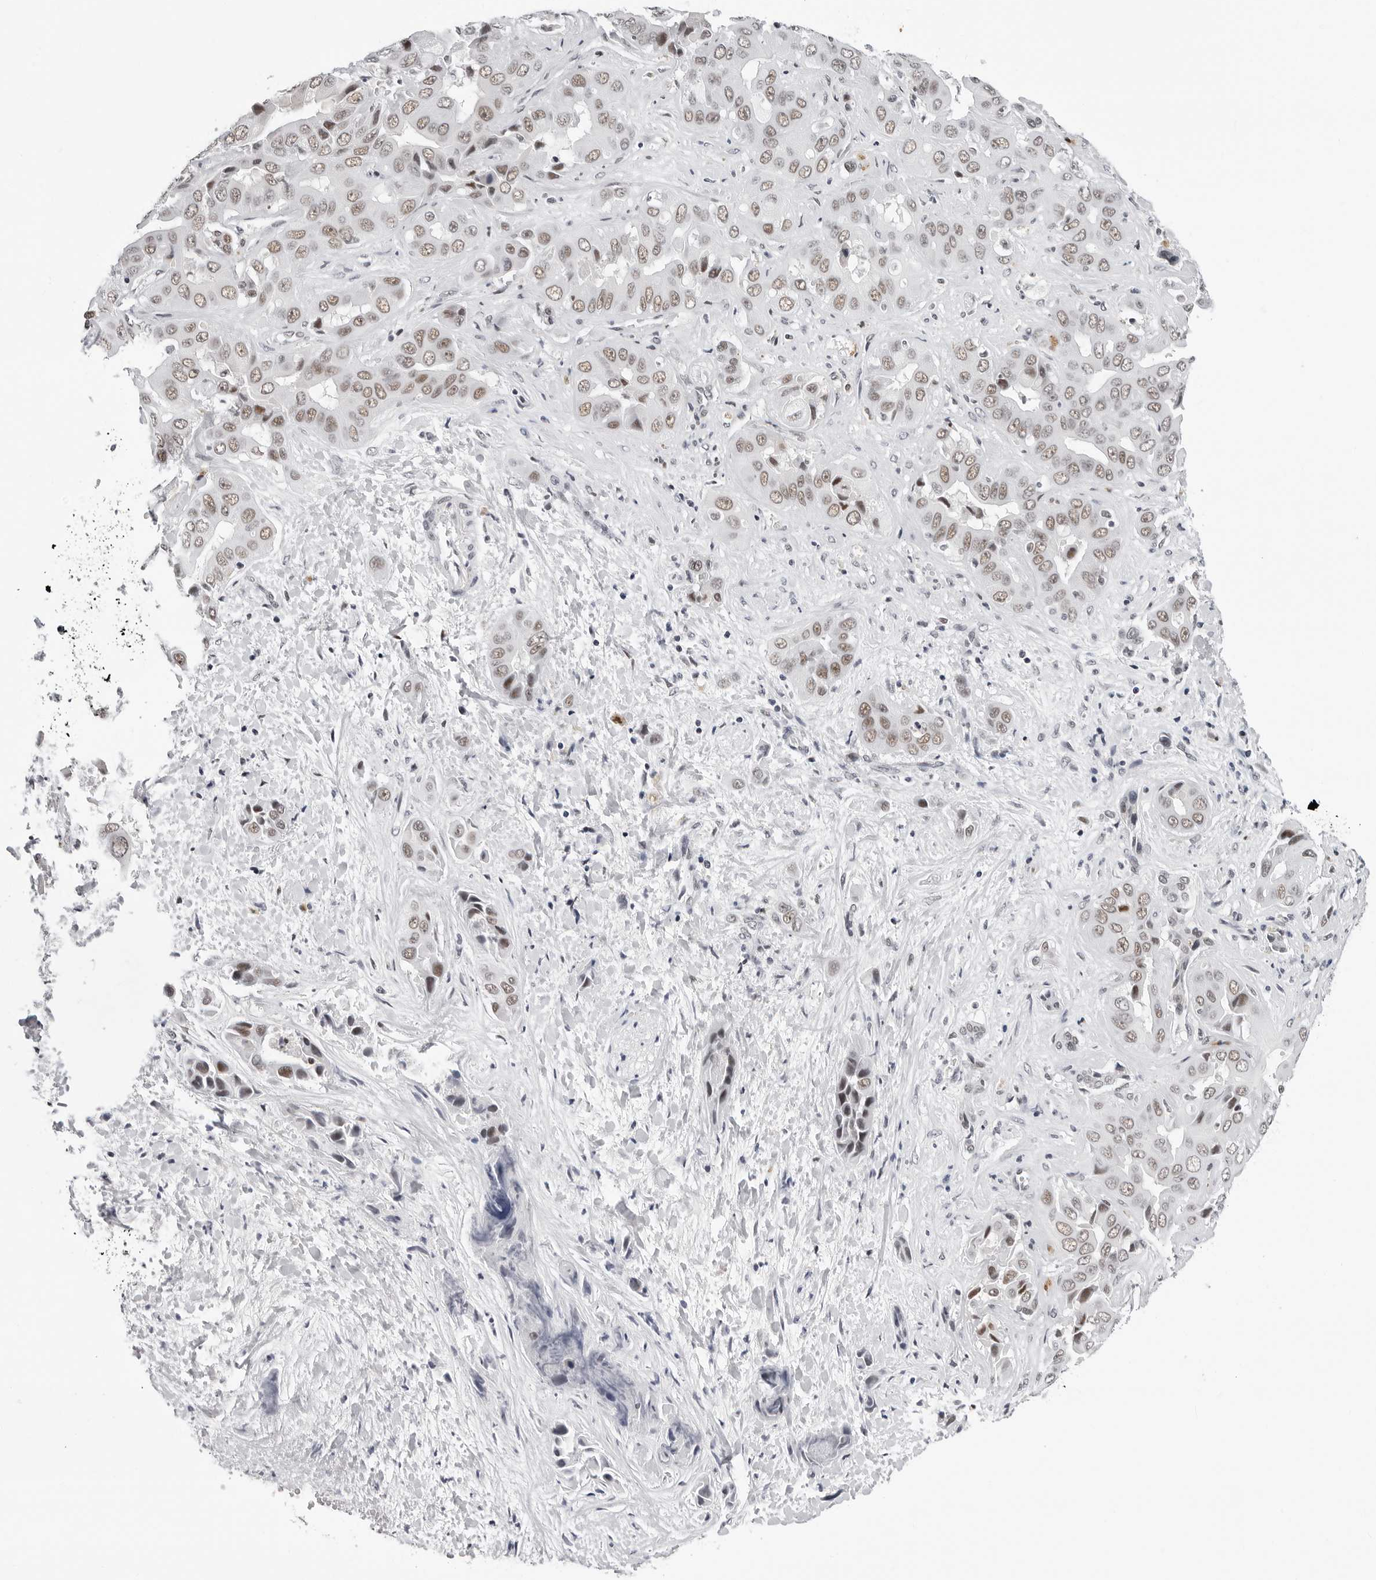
{"staining": {"intensity": "moderate", "quantity": ">75%", "location": "nuclear"}, "tissue": "liver cancer", "cell_type": "Tumor cells", "image_type": "cancer", "snomed": [{"axis": "morphology", "description": "Cholangiocarcinoma"}, {"axis": "topography", "description": "Liver"}], "caption": "Immunohistochemistry (IHC) histopathology image of neoplastic tissue: human cholangiocarcinoma (liver) stained using immunohistochemistry (IHC) displays medium levels of moderate protein expression localized specifically in the nuclear of tumor cells, appearing as a nuclear brown color.", "gene": "SF3B4", "patient": {"sex": "female", "age": 52}}